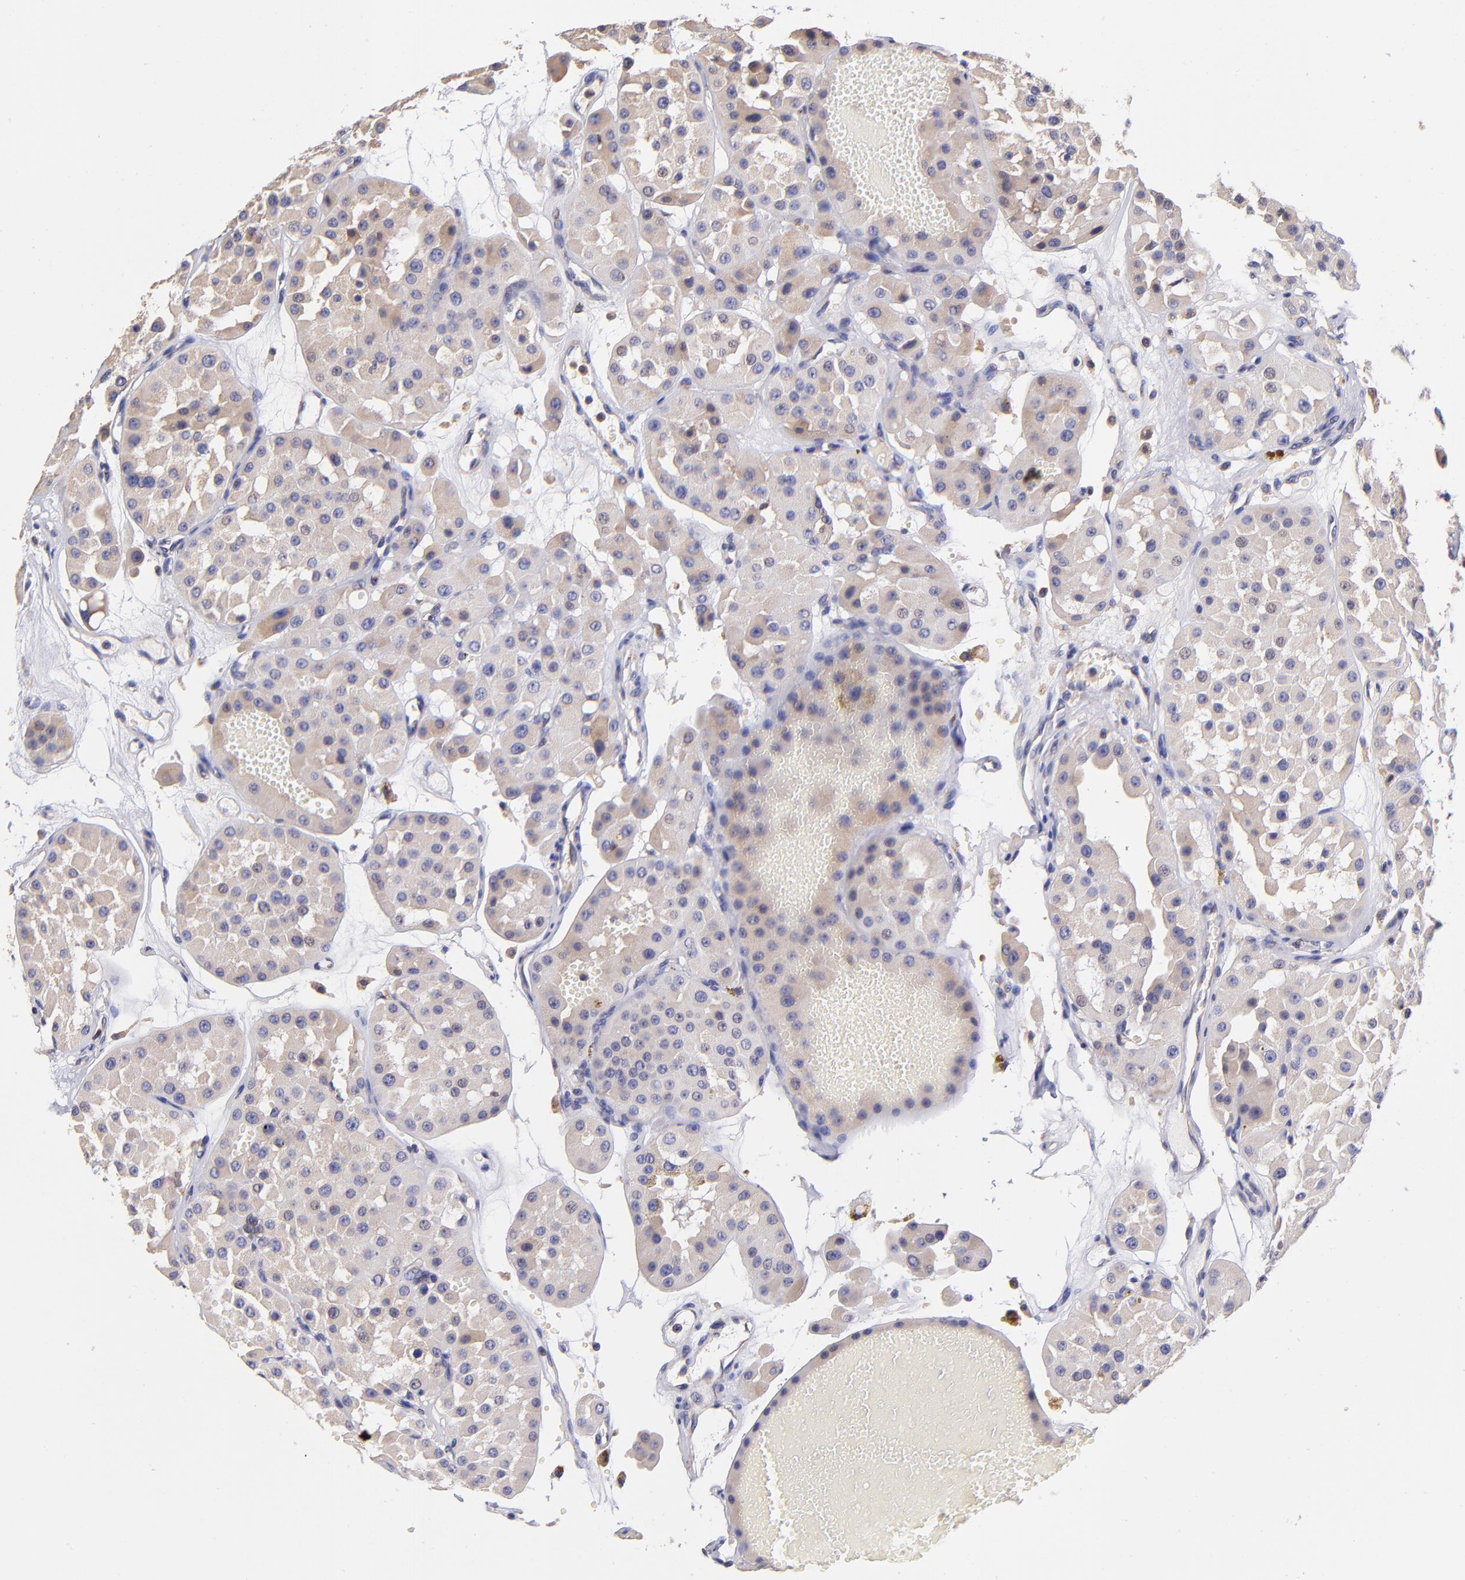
{"staining": {"intensity": "weak", "quantity": "25%-75%", "location": "cytoplasmic/membranous"}, "tissue": "renal cancer", "cell_type": "Tumor cells", "image_type": "cancer", "snomed": [{"axis": "morphology", "description": "Adenocarcinoma, uncertain malignant potential"}, {"axis": "topography", "description": "Kidney"}], "caption": "The micrograph displays a brown stain indicating the presence of a protein in the cytoplasmic/membranous of tumor cells in renal adenocarcinoma,  uncertain malignant potential.", "gene": "PREX1", "patient": {"sex": "male", "age": 63}}